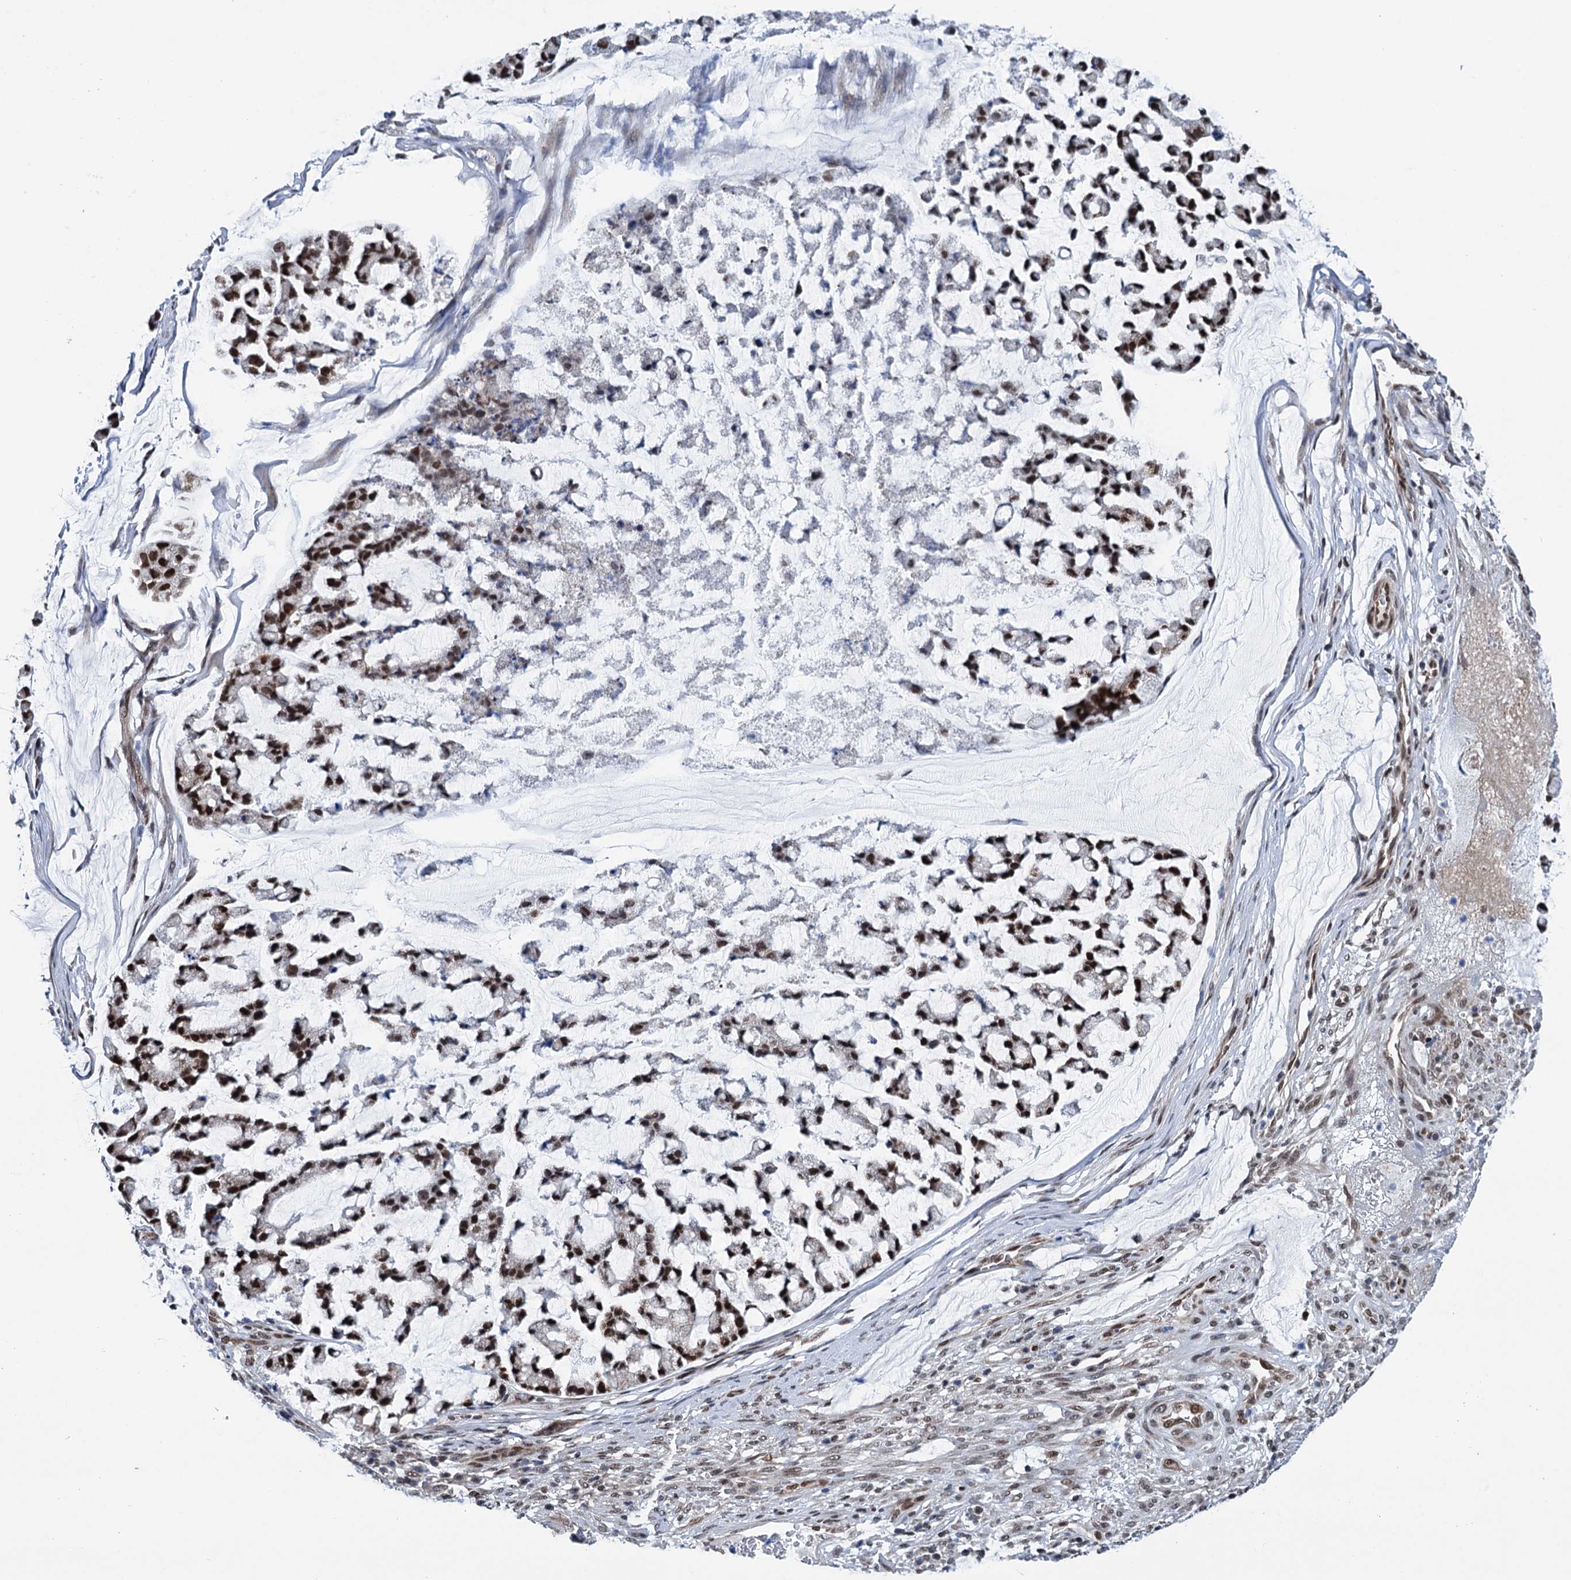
{"staining": {"intensity": "strong", "quantity": ">75%", "location": "nuclear"}, "tissue": "stomach cancer", "cell_type": "Tumor cells", "image_type": "cancer", "snomed": [{"axis": "morphology", "description": "Adenocarcinoma, NOS"}, {"axis": "topography", "description": "Stomach, lower"}], "caption": "A high amount of strong nuclear positivity is appreciated in approximately >75% of tumor cells in stomach cancer (adenocarcinoma) tissue. The protein is shown in brown color, while the nuclei are stained blue.", "gene": "MORN3", "patient": {"sex": "male", "age": 67}}